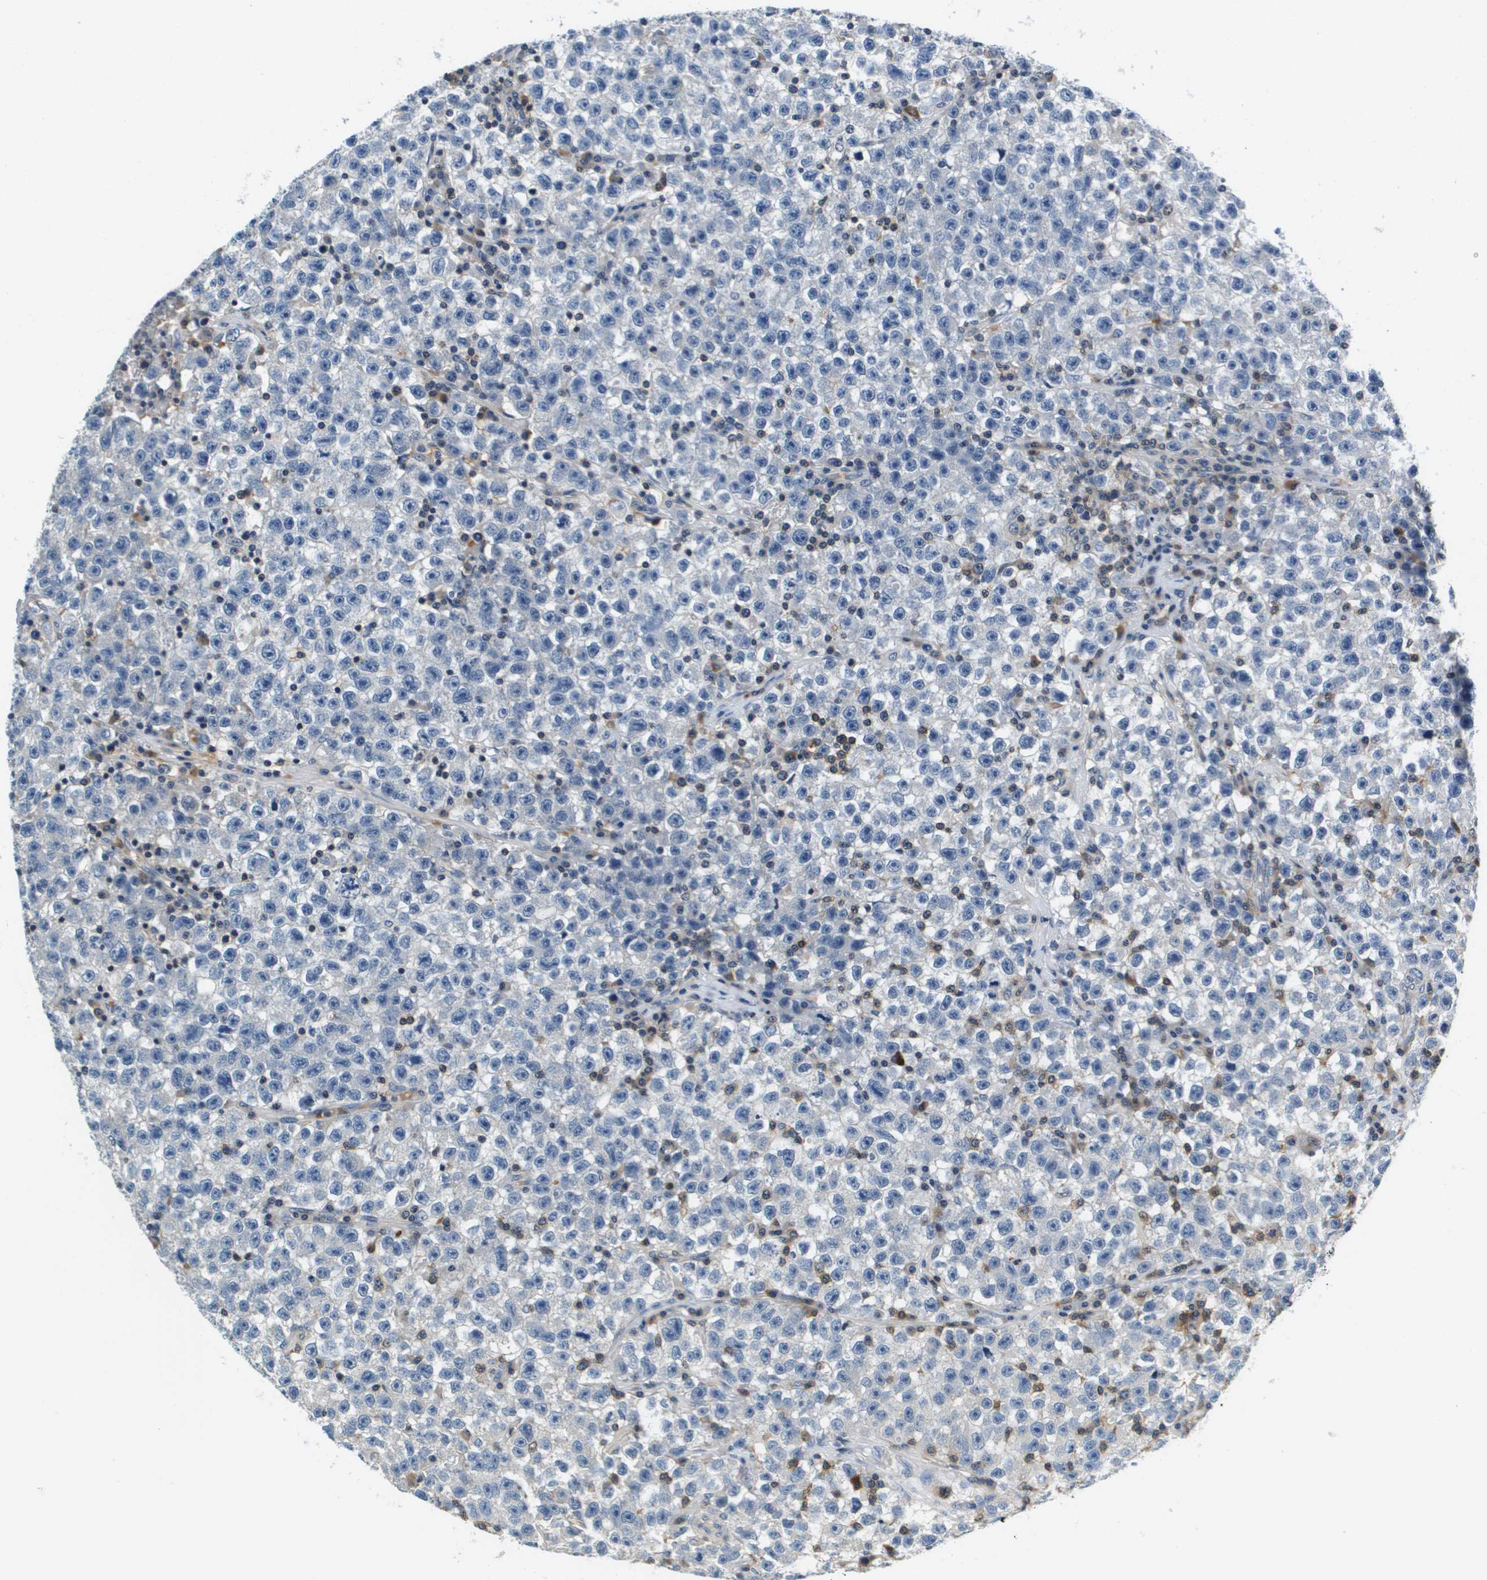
{"staining": {"intensity": "negative", "quantity": "none", "location": "none"}, "tissue": "testis cancer", "cell_type": "Tumor cells", "image_type": "cancer", "snomed": [{"axis": "morphology", "description": "Seminoma, NOS"}, {"axis": "topography", "description": "Testis"}], "caption": "Testis cancer was stained to show a protein in brown. There is no significant expression in tumor cells.", "gene": "KCNQ5", "patient": {"sex": "male", "age": 22}}